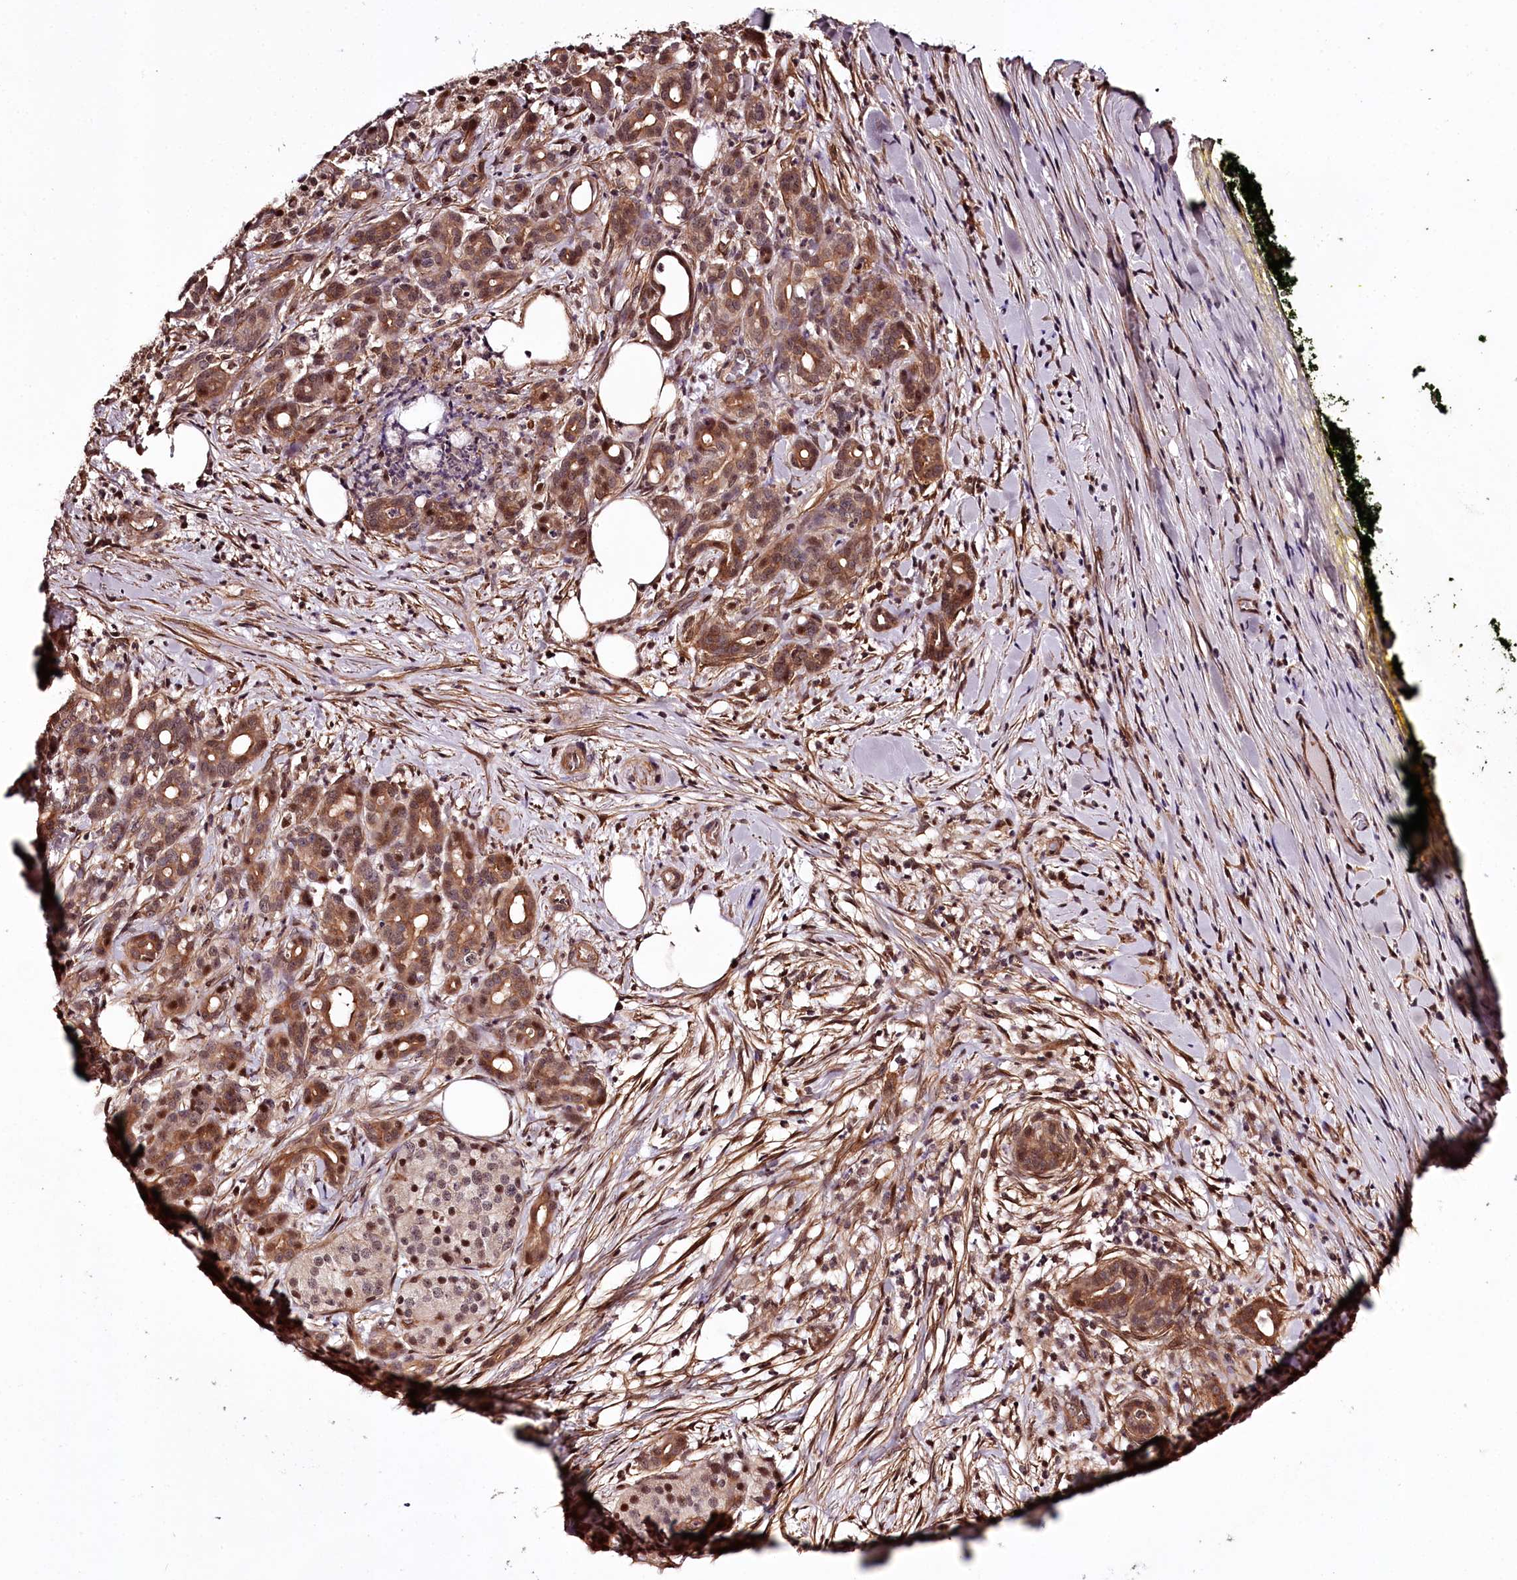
{"staining": {"intensity": "moderate", "quantity": ">75%", "location": "cytoplasmic/membranous,nuclear"}, "tissue": "pancreatic cancer", "cell_type": "Tumor cells", "image_type": "cancer", "snomed": [{"axis": "morphology", "description": "Adenocarcinoma, NOS"}, {"axis": "topography", "description": "Pancreas"}], "caption": "Pancreatic cancer stained for a protein (brown) displays moderate cytoplasmic/membranous and nuclear positive staining in about >75% of tumor cells.", "gene": "TTC33", "patient": {"sex": "female", "age": 66}}